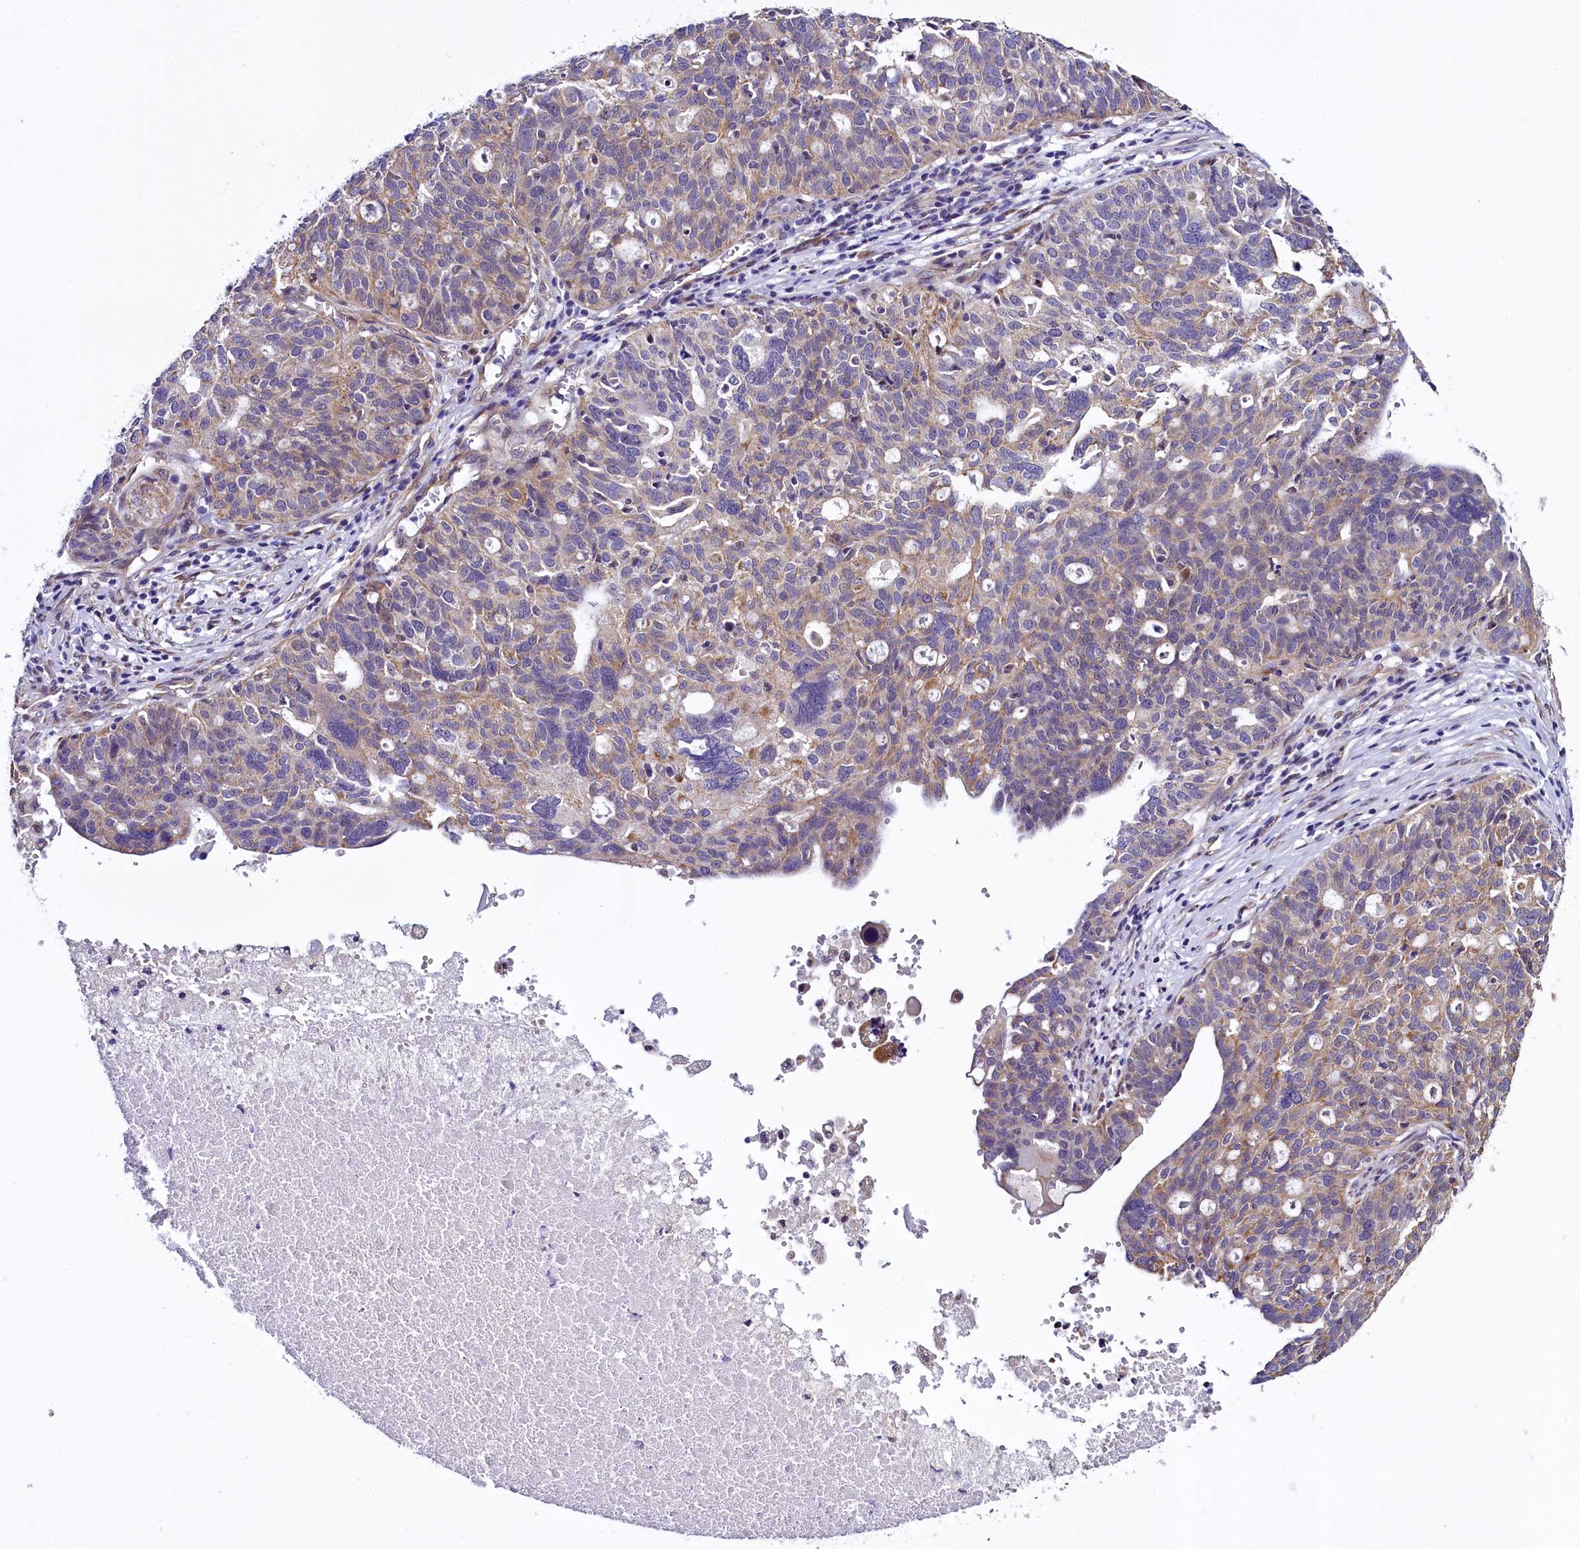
{"staining": {"intensity": "weak", "quantity": "25%-75%", "location": "cytoplasmic/membranous"}, "tissue": "ovarian cancer", "cell_type": "Tumor cells", "image_type": "cancer", "snomed": [{"axis": "morphology", "description": "Cystadenocarcinoma, serous, NOS"}, {"axis": "topography", "description": "Ovary"}], "caption": "Immunohistochemical staining of ovarian cancer (serous cystadenocarcinoma) exhibits low levels of weak cytoplasmic/membranous protein staining in about 25%-75% of tumor cells.", "gene": "UACA", "patient": {"sex": "female", "age": 59}}